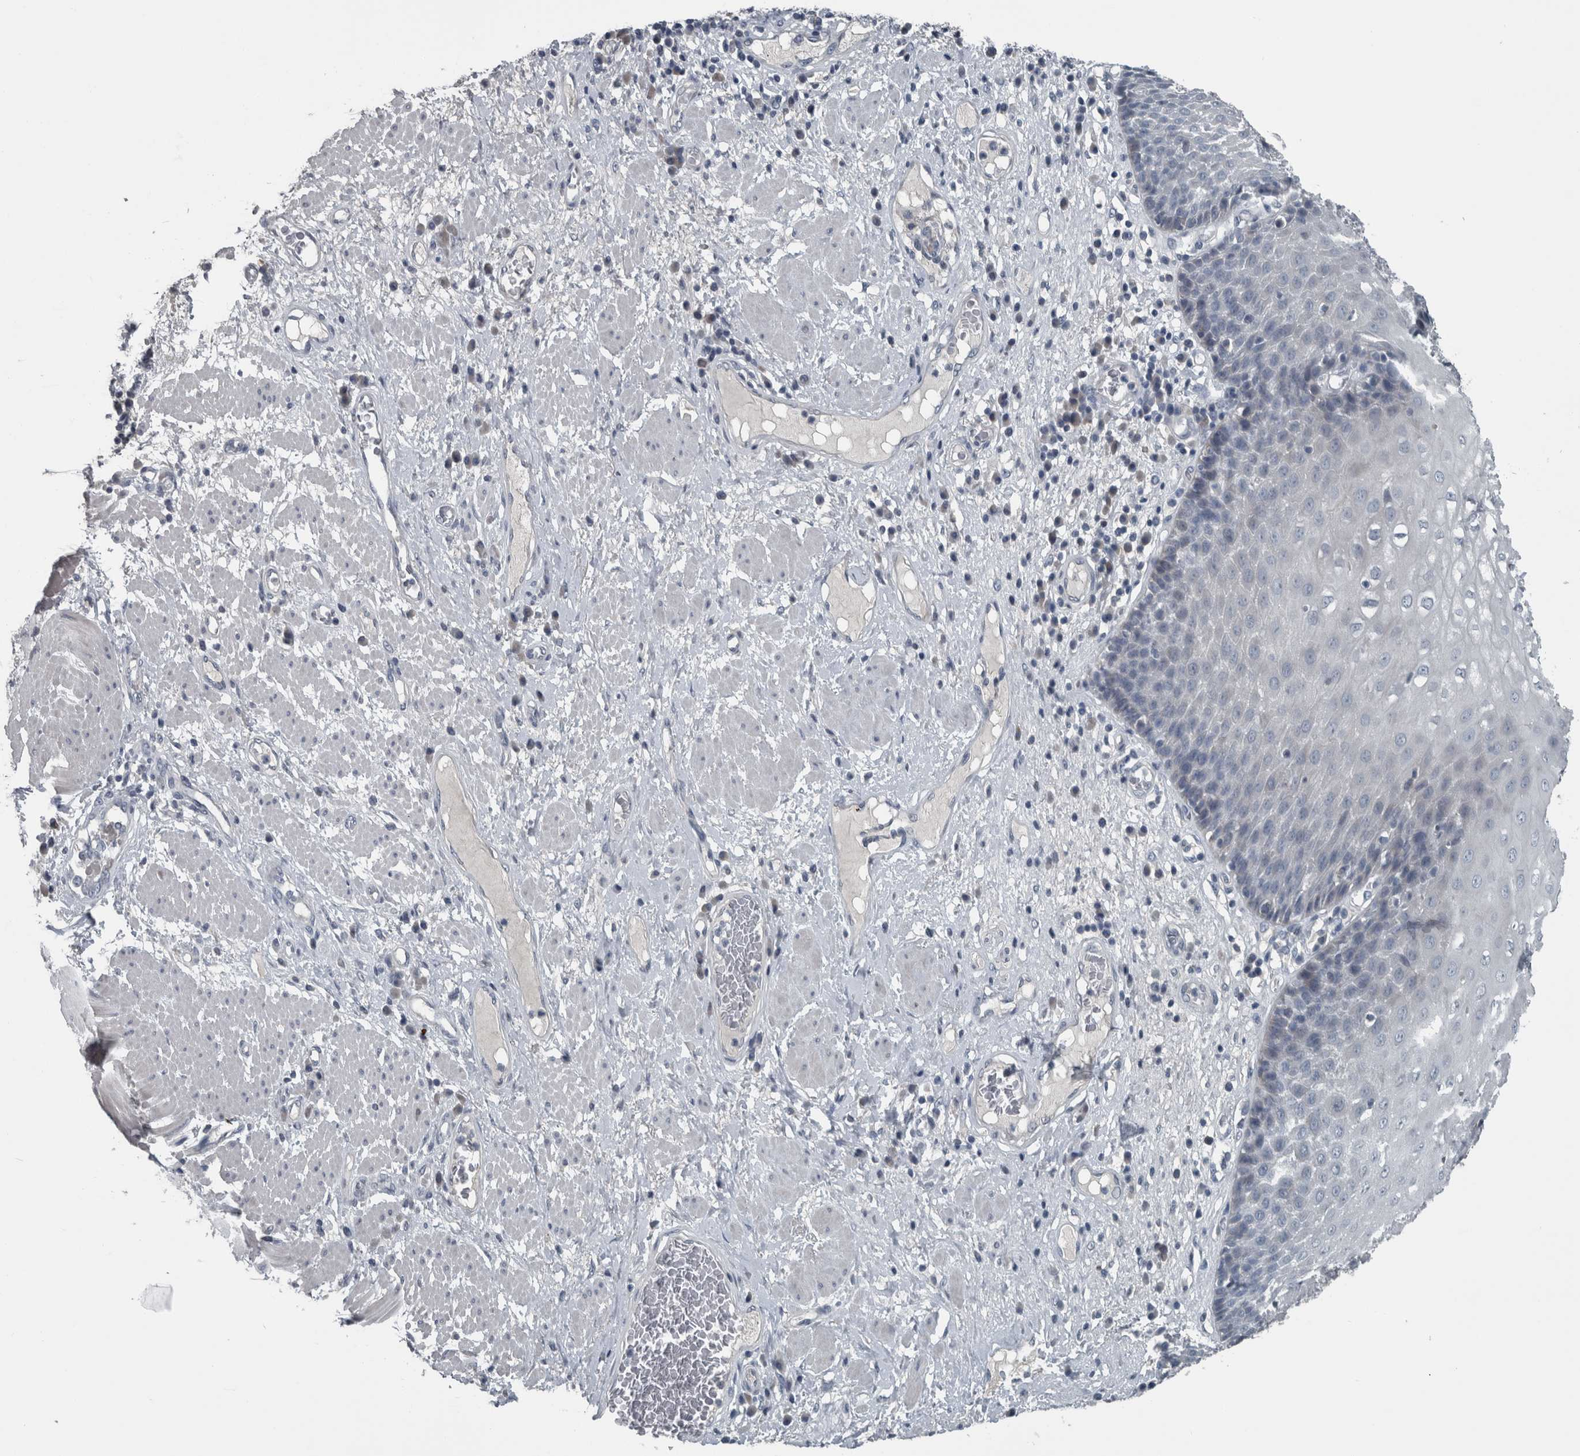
{"staining": {"intensity": "negative", "quantity": "none", "location": "none"}, "tissue": "esophagus", "cell_type": "Squamous epithelial cells", "image_type": "normal", "snomed": [{"axis": "morphology", "description": "Normal tissue, NOS"}, {"axis": "morphology", "description": "Adenocarcinoma, NOS"}, {"axis": "topography", "description": "Esophagus"}], "caption": "Micrograph shows no protein expression in squamous epithelial cells of benign esophagus.", "gene": "KRT20", "patient": {"sex": "male", "age": 62}}